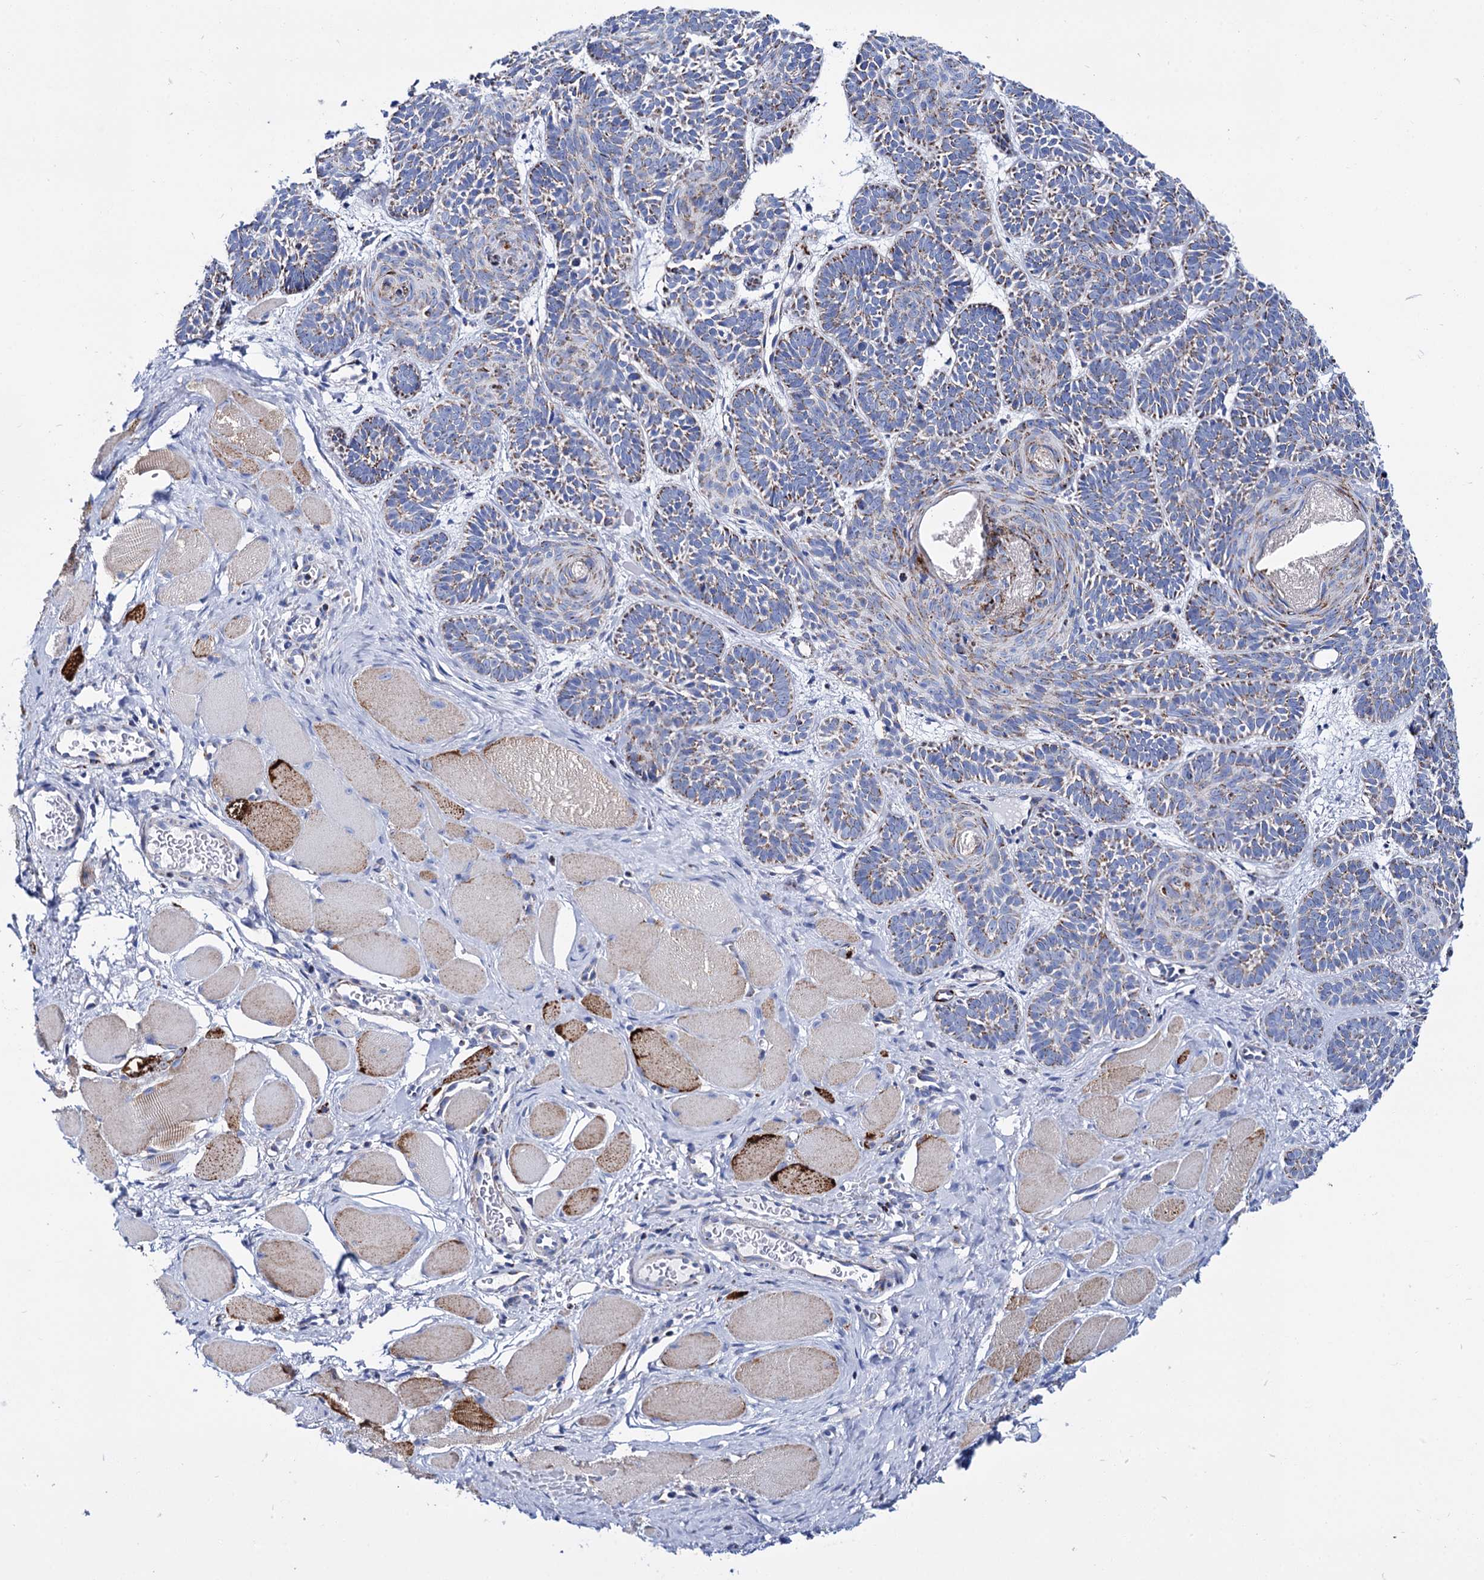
{"staining": {"intensity": "moderate", "quantity": "25%-75%", "location": "cytoplasmic/membranous"}, "tissue": "skin cancer", "cell_type": "Tumor cells", "image_type": "cancer", "snomed": [{"axis": "morphology", "description": "Basal cell carcinoma"}, {"axis": "topography", "description": "Skin"}], "caption": "Immunohistochemistry (IHC) (DAB (3,3'-diaminobenzidine)) staining of skin cancer shows moderate cytoplasmic/membranous protein expression in approximately 25%-75% of tumor cells.", "gene": "UBASH3B", "patient": {"sex": "male", "age": 85}}